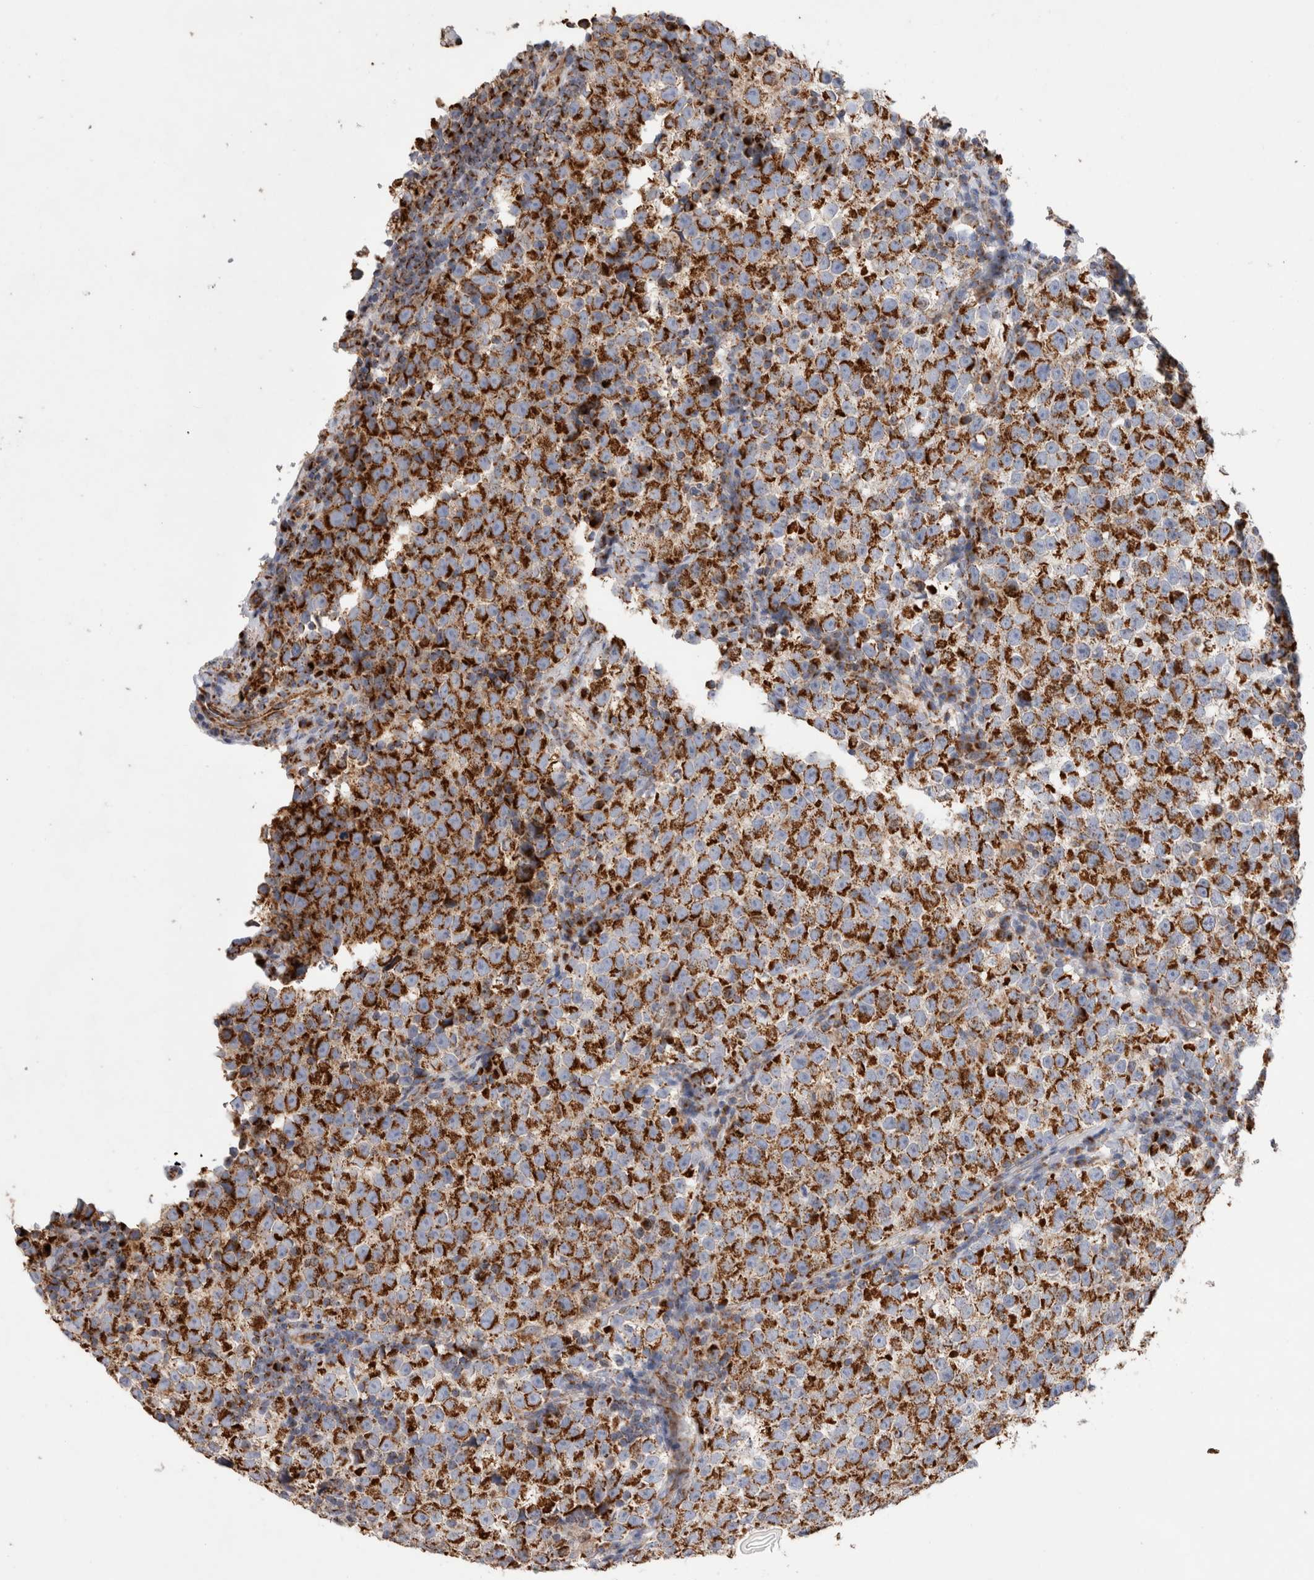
{"staining": {"intensity": "strong", "quantity": ">75%", "location": "cytoplasmic/membranous"}, "tissue": "testis cancer", "cell_type": "Tumor cells", "image_type": "cancer", "snomed": [{"axis": "morphology", "description": "Normal tissue, NOS"}, {"axis": "morphology", "description": "Seminoma, NOS"}, {"axis": "topography", "description": "Testis"}], "caption": "Protein staining of seminoma (testis) tissue displays strong cytoplasmic/membranous positivity in about >75% of tumor cells. Using DAB (brown) and hematoxylin (blue) stains, captured at high magnification using brightfield microscopy.", "gene": "IARS2", "patient": {"sex": "male", "age": 43}}